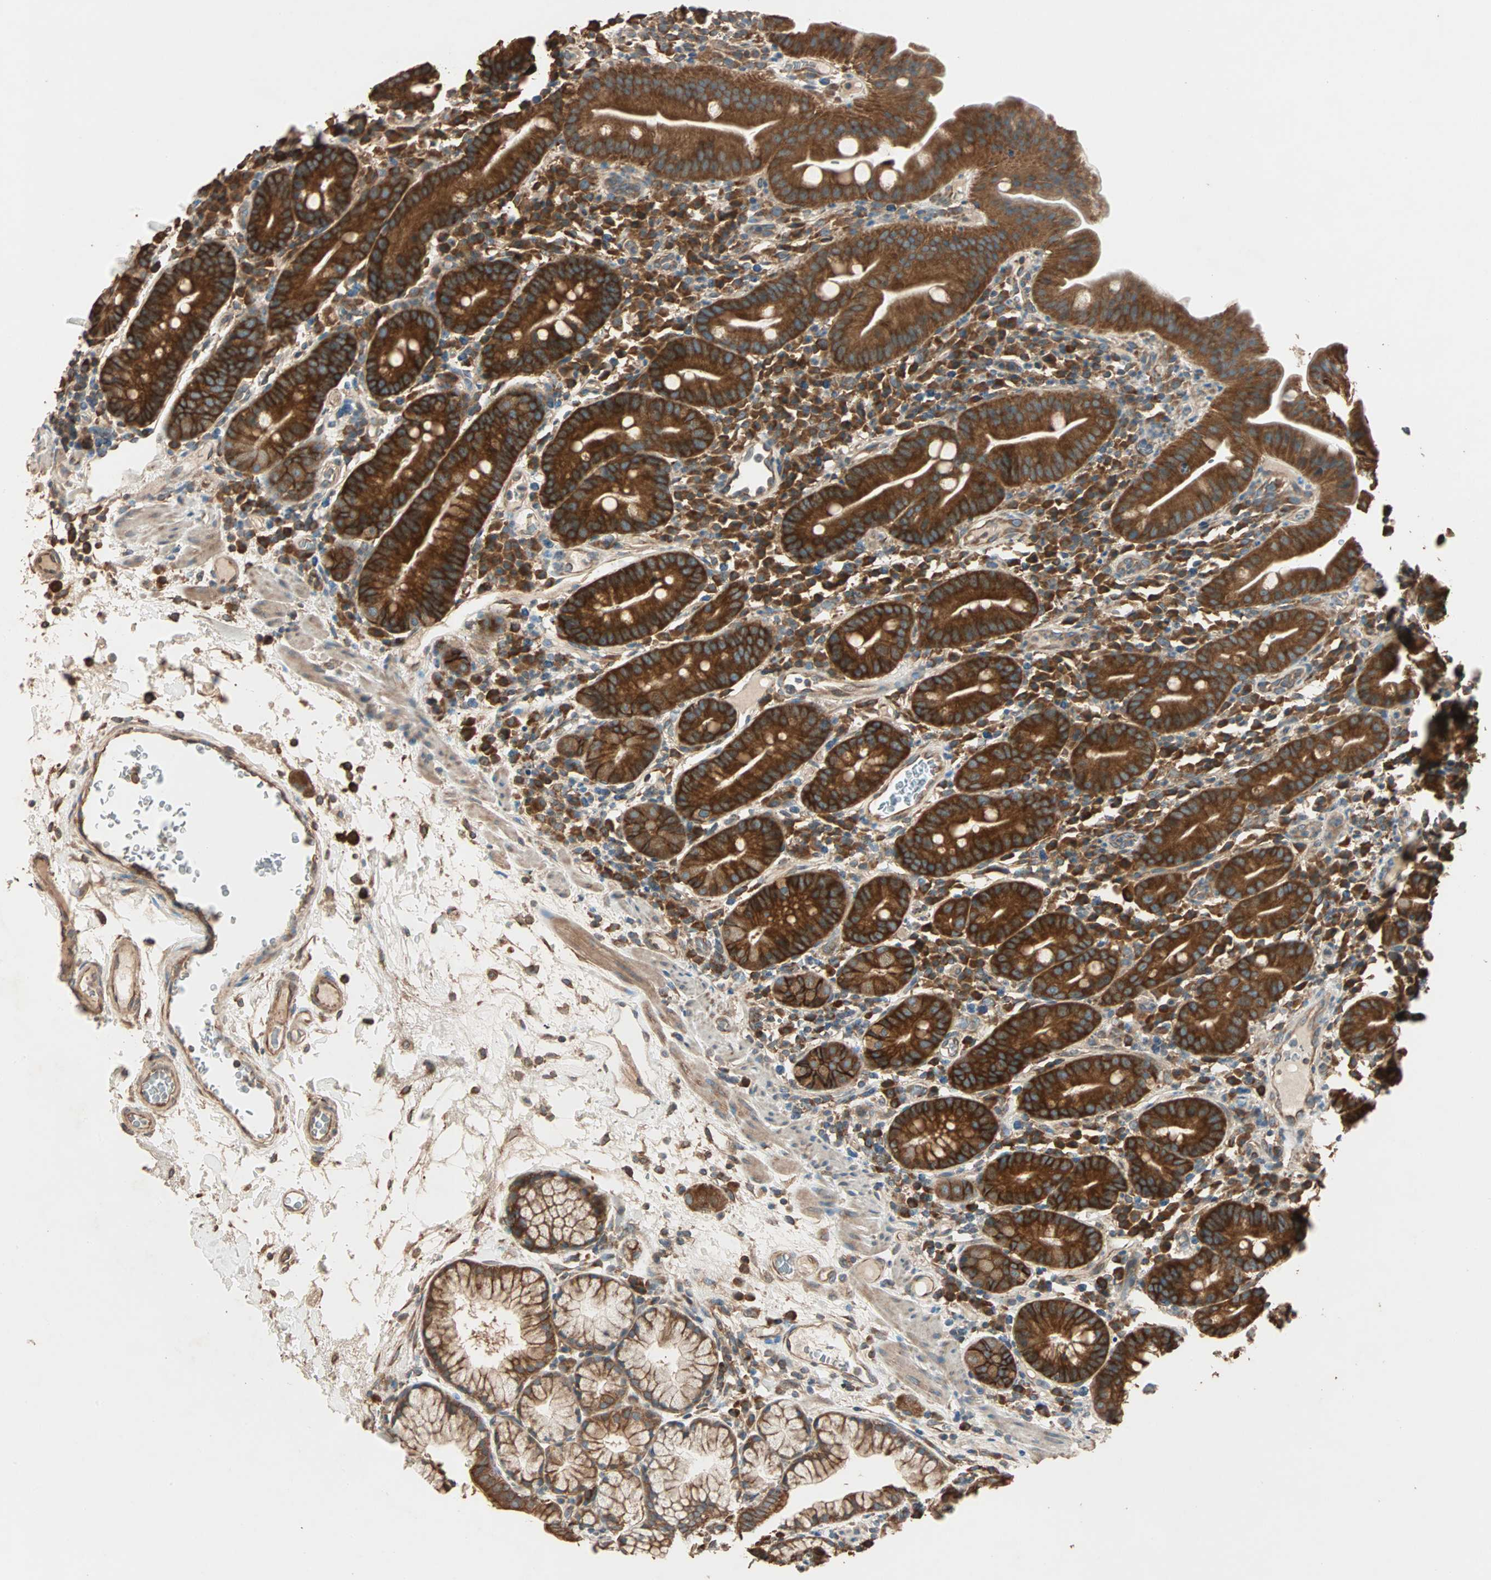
{"staining": {"intensity": "strong", "quantity": ">75%", "location": "cytoplasmic/membranous"}, "tissue": "duodenum", "cell_type": "Glandular cells", "image_type": "normal", "snomed": [{"axis": "morphology", "description": "Normal tissue, NOS"}, {"axis": "topography", "description": "Duodenum"}], "caption": "An immunohistochemistry histopathology image of benign tissue is shown. Protein staining in brown shows strong cytoplasmic/membranous positivity in duodenum within glandular cells. (DAB IHC with brightfield microscopy, high magnification).", "gene": "EIF4G2", "patient": {"sex": "male", "age": 50}}